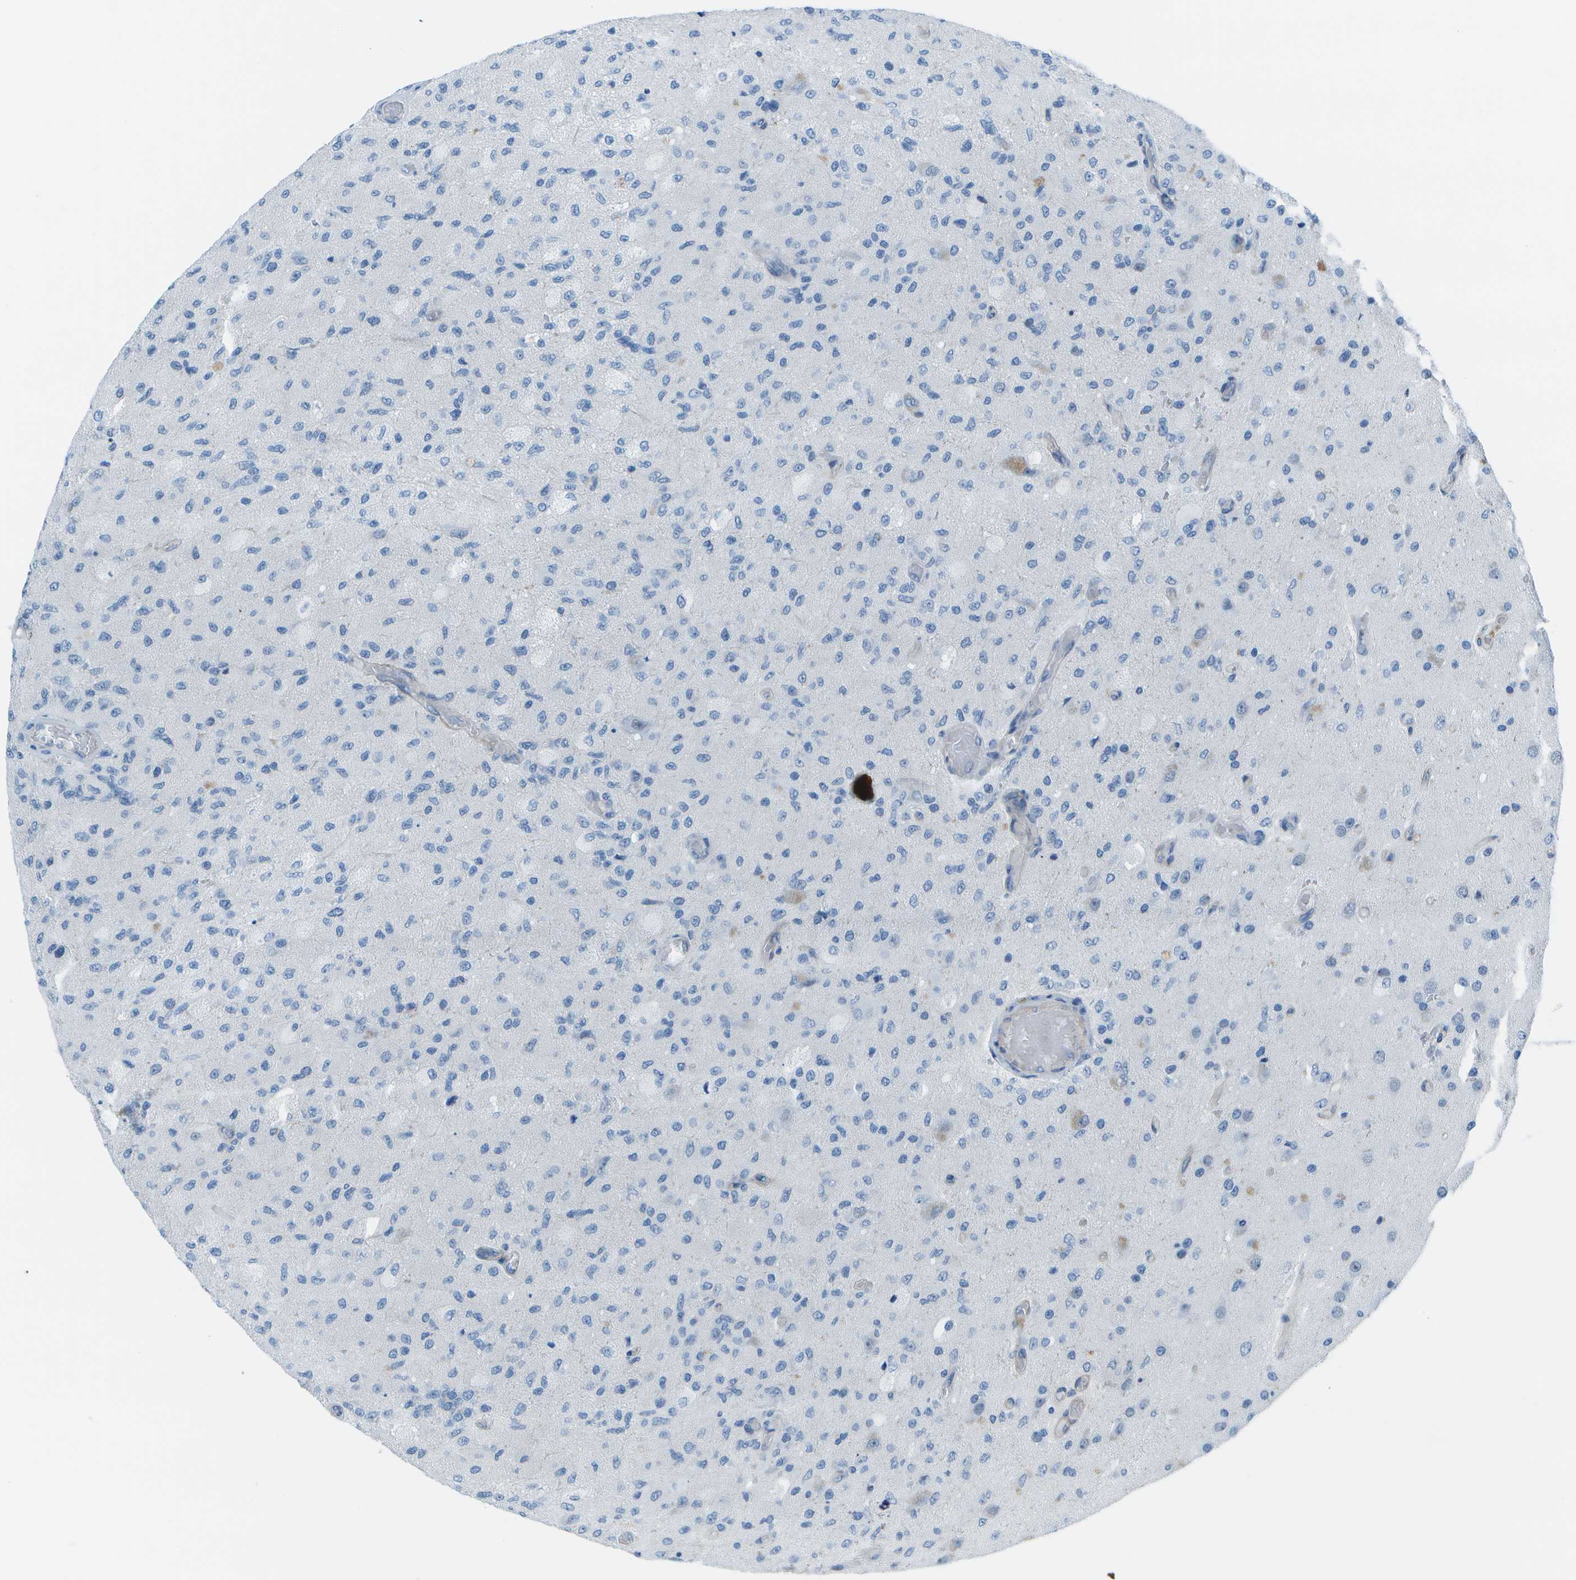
{"staining": {"intensity": "negative", "quantity": "none", "location": "none"}, "tissue": "glioma", "cell_type": "Tumor cells", "image_type": "cancer", "snomed": [{"axis": "morphology", "description": "Normal tissue, NOS"}, {"axis": "morphology", "description": "Glioma, malignant, High grade"}, {"axis": "topography", "description": "Cerebral cortex"}], "caption": "Glioma was stained to show a protein in brown. There is no significant staining in tumor cells.", "gene": "SORBS3", "patient": {"sex": "male", "age": 77}}